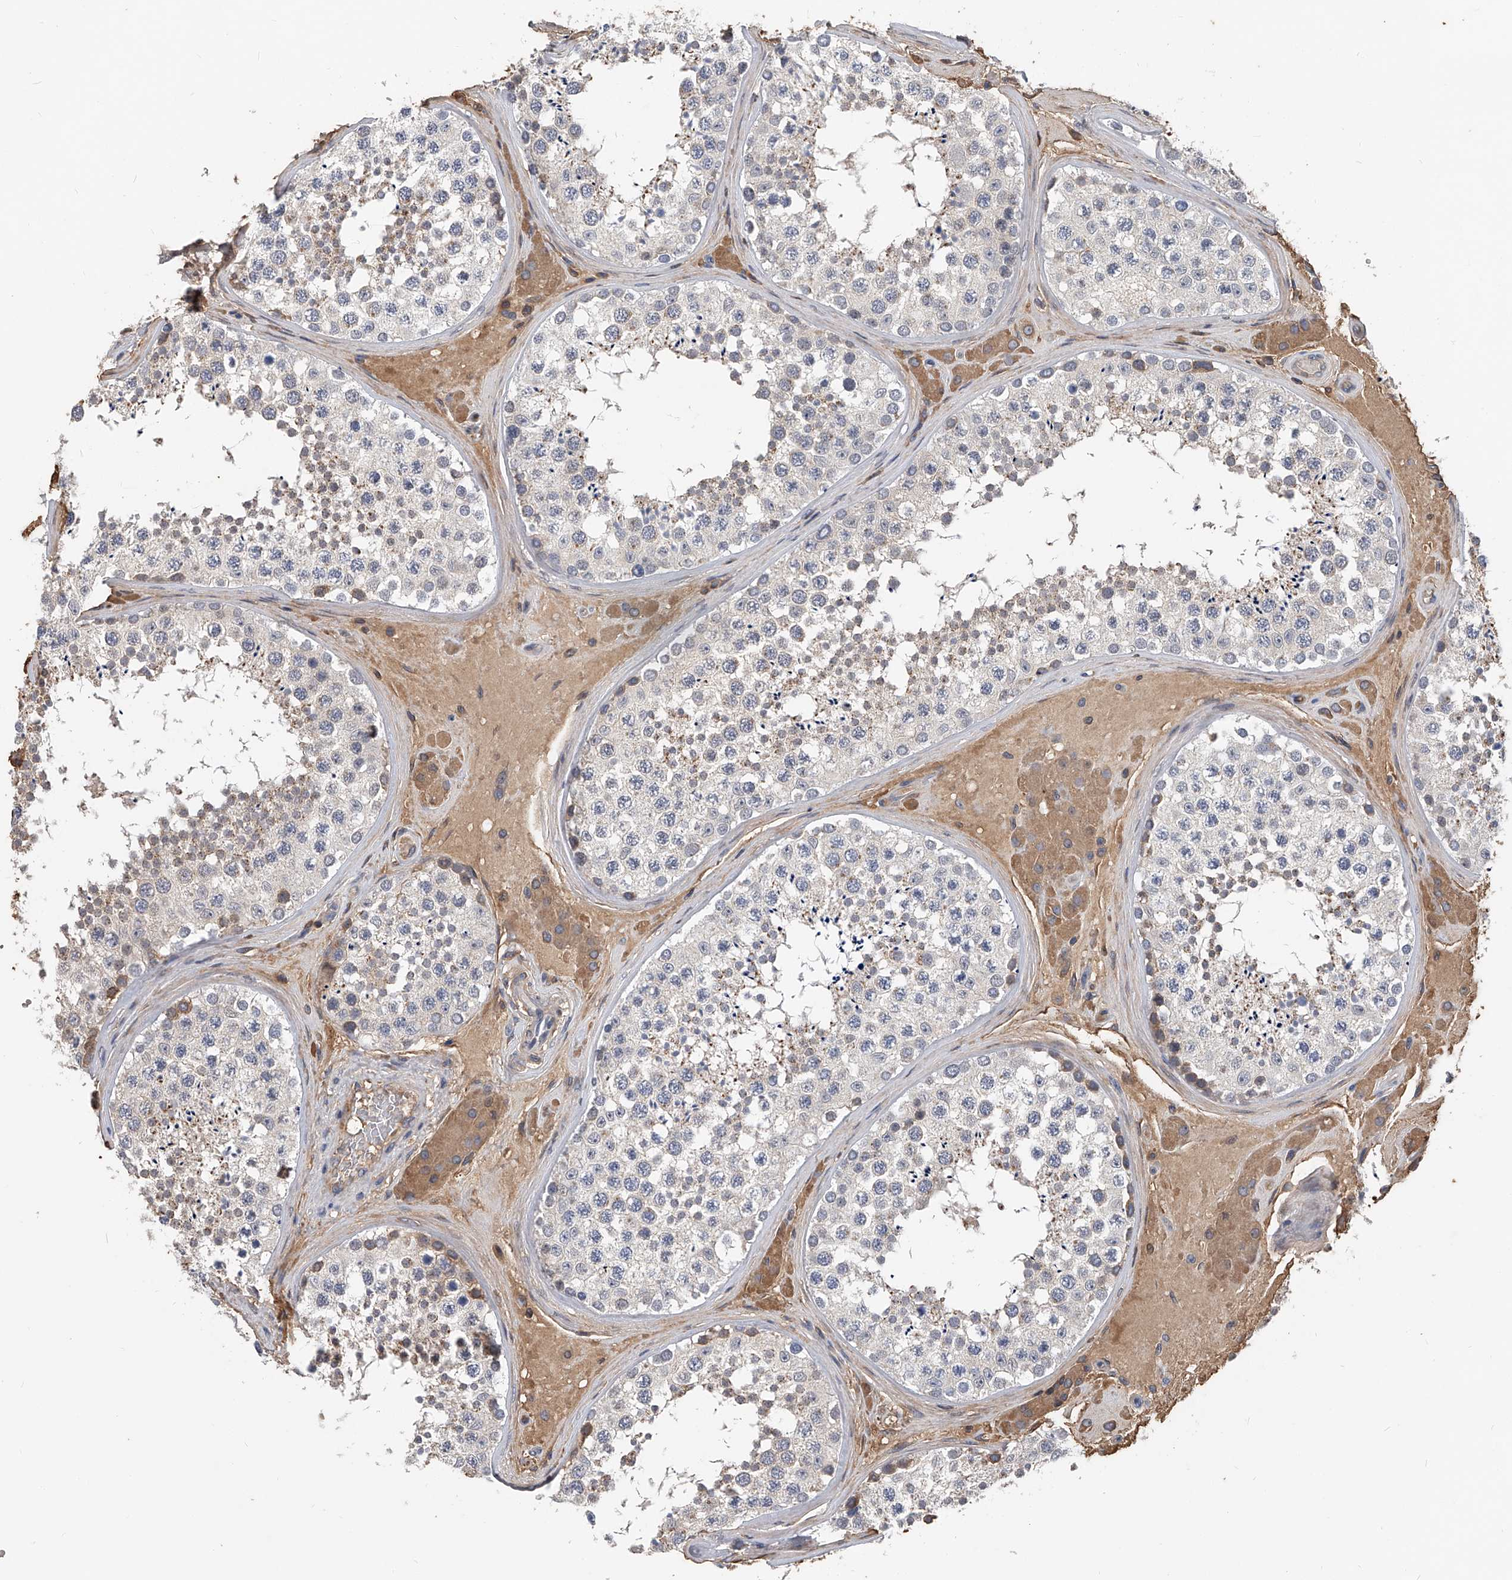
{"staining": {"intensity": "moderate", "quantity": "<25%", "location": "cytoplasmic/membranous"}, "tissue": "testis", "cell_type": "Cells in seminiferous ducts", "image_type": "normal", "snomed": [{"axis": "morphology", "description": "Normal tissue, NOS"}, {"axis": "topography", "description": "Testis"}], "caption": "A photomicrograph showing moderate cytoplasmic/membranous staining in approximately <25% of cells in seminiferous ducts in benign testis, as visualized by brown immunohistochemical staining.", "gene": "ZNF25", "patient": {"sex": "male", "age": 46}}